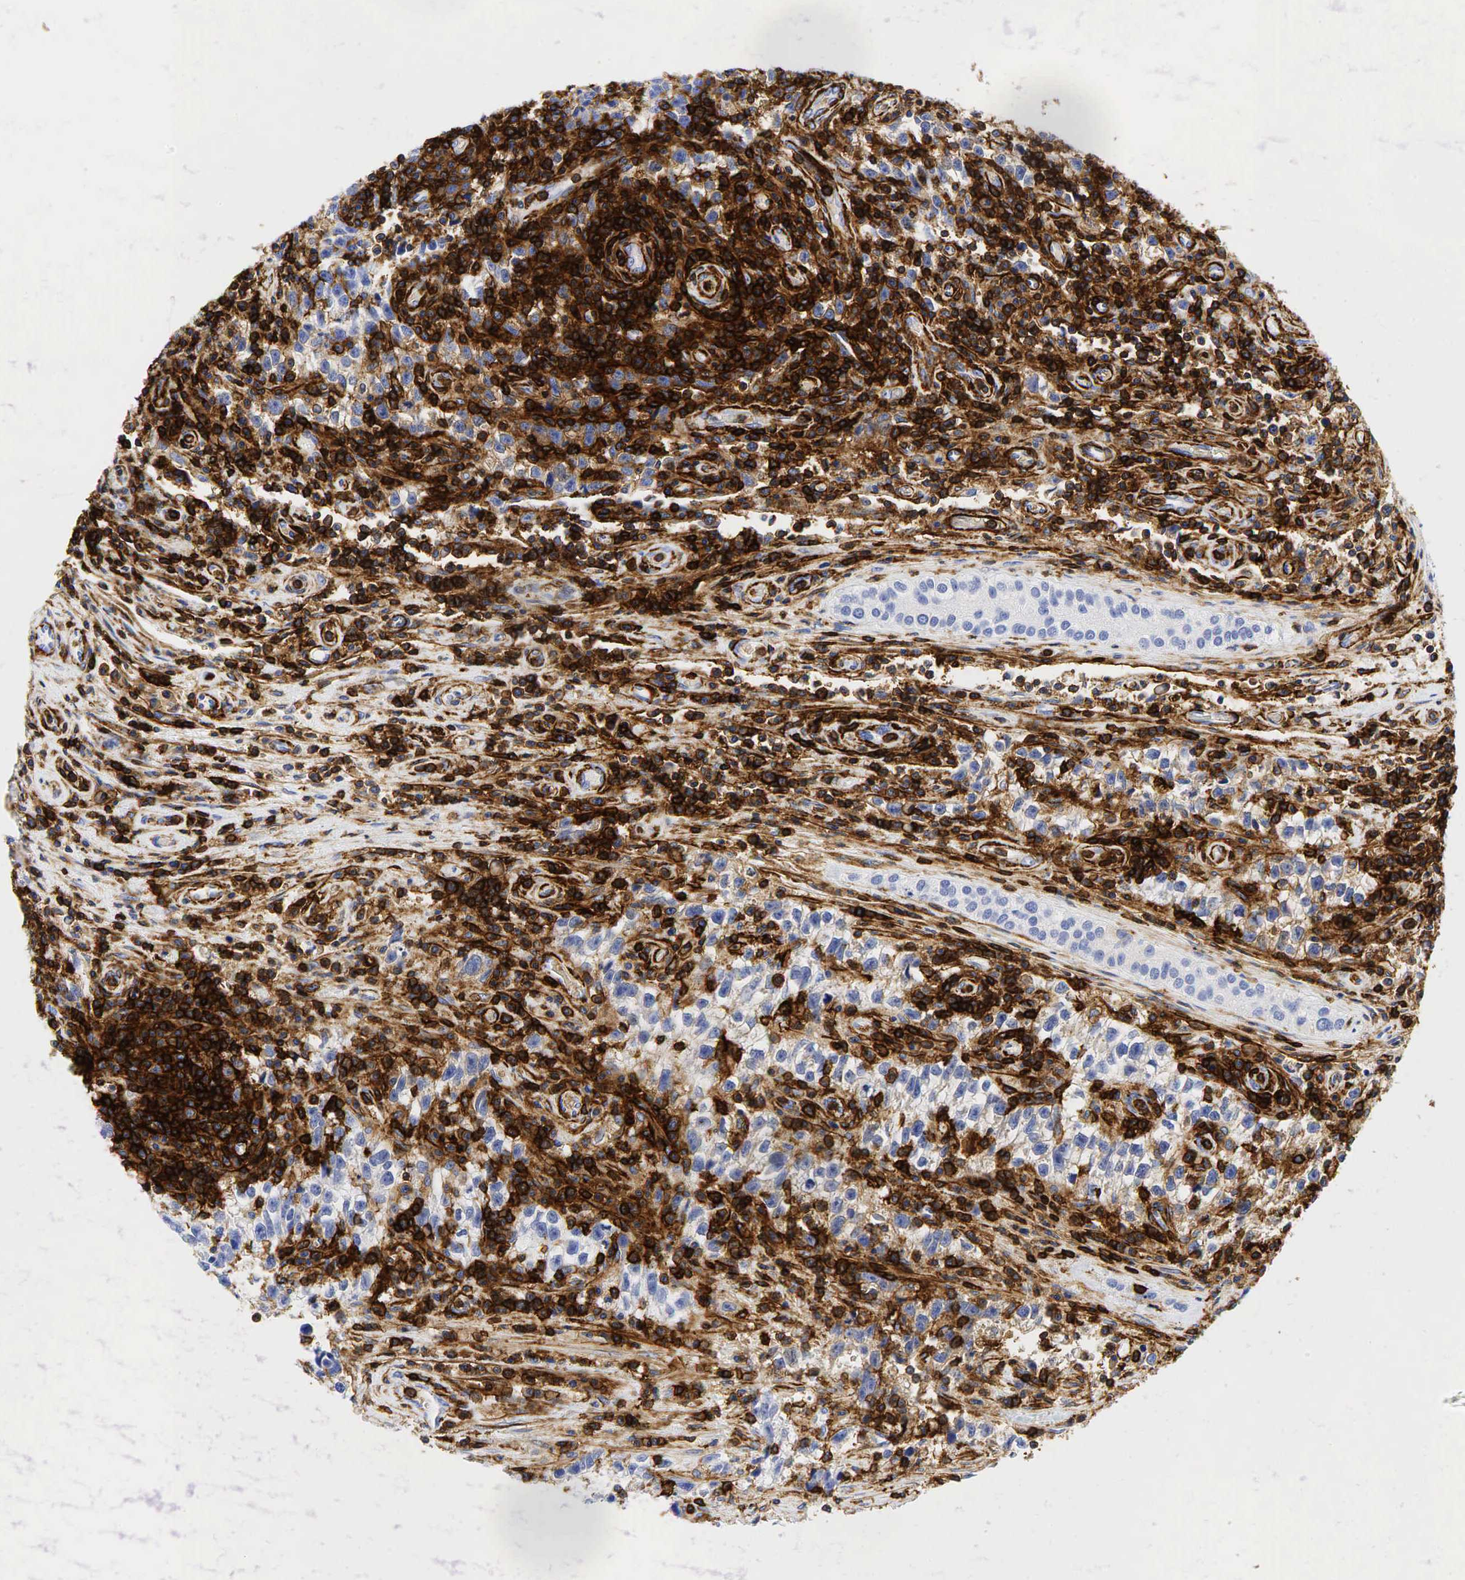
{"staining": {"intensity": "negative", "quantity": "none", "location": "none"}, "tissue": "testis cancer", "cell_type": "Tumor cells", "image_type": "cancer", "snomed": [{"axis": "morphology", "description": "Seminoma, NOS"}, {"axis": "topography", "description": "Testis"}], "caption": "This is an immunohistochemistry (IHC) micrograph of human testis cancer (seminoma). There is no staining in tumor cells.", "gene": "CD44", "patient": {"sex": "male", "age": 38}}